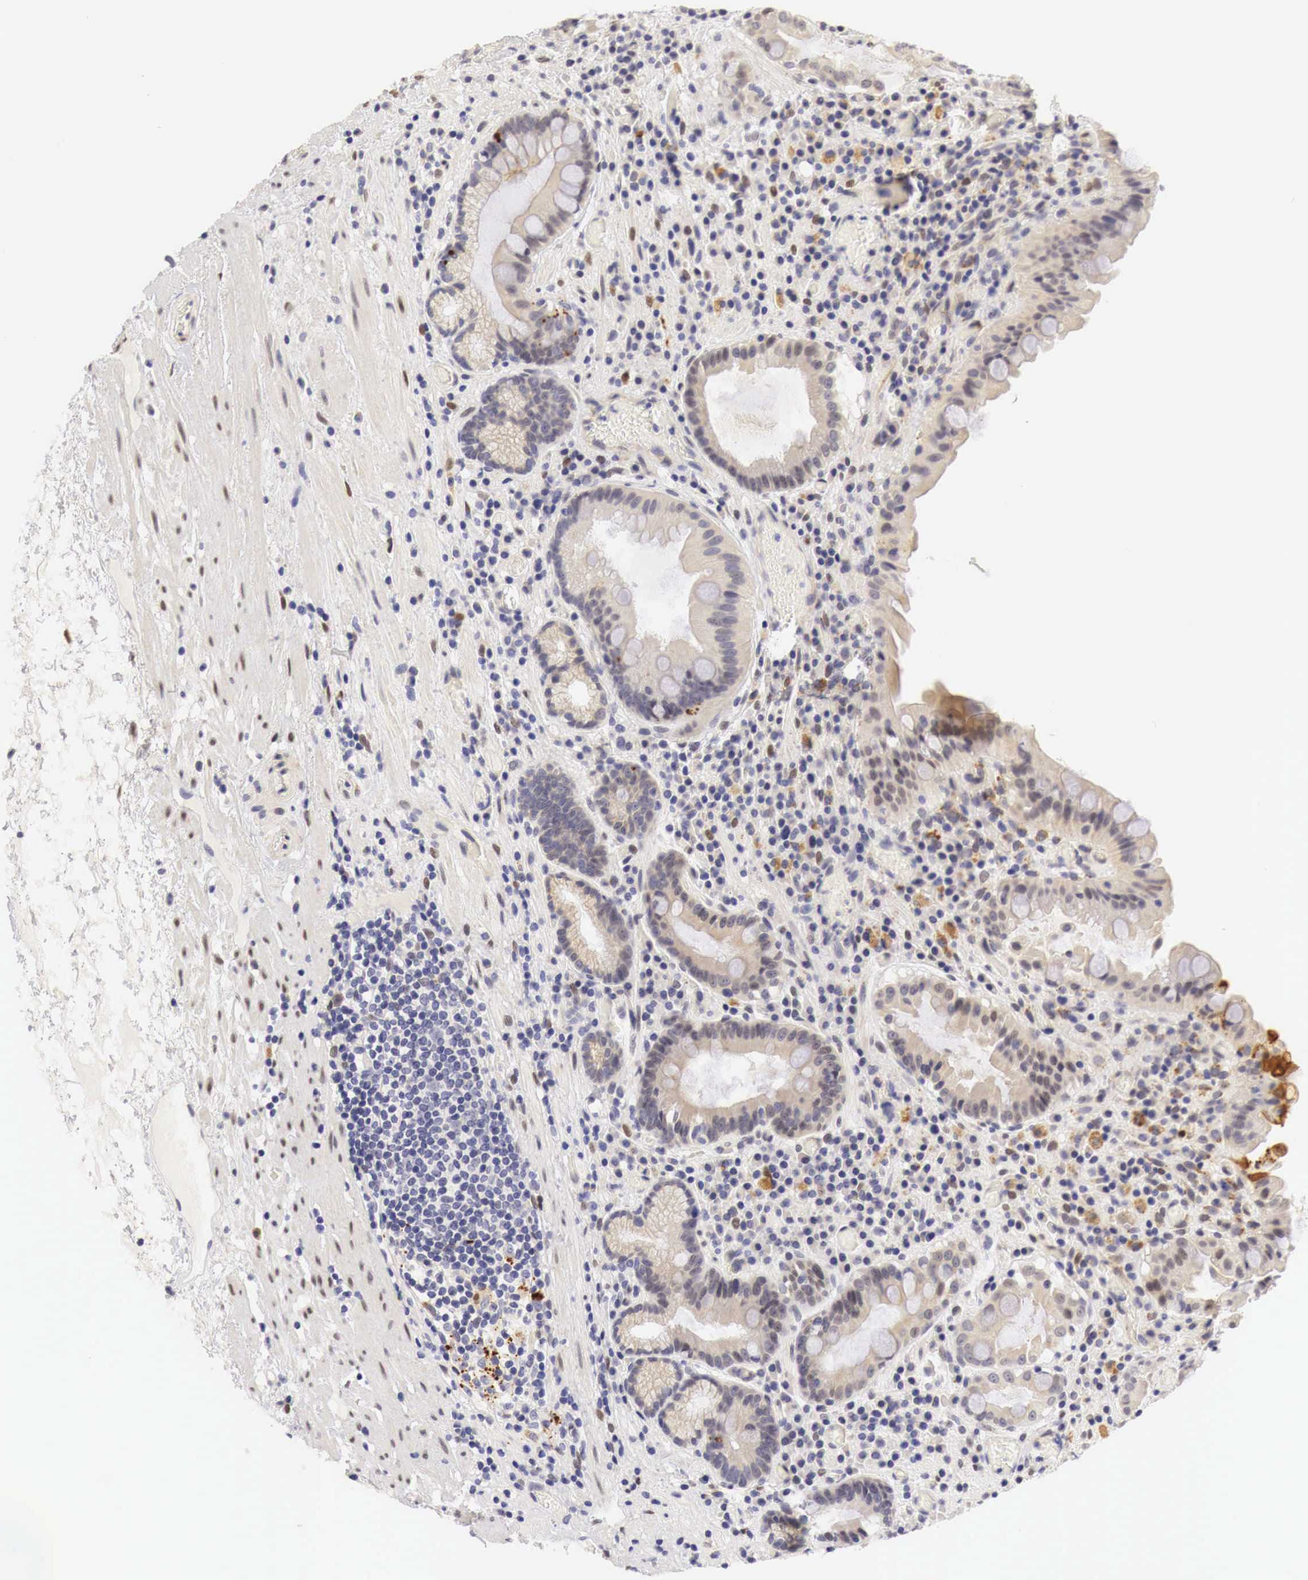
{"staining": {"intensity": "weak", "quantity": "25%-75%", "location": "cytoplasmic/membranous"}, "tissue": "stomach", "cell_type": "Glandular cells", "image_type": "normal", "snomed": [{"axis": "morphology", "description": "Normal tissue, NOS"}, {"axis": "topography", "description": "Stomach, lower"}, {"axis": "topography", "description": "Duodenum"}], "caption": "Immunohistochemical staining of normal human stomach exhibits weak cytoplasmic/membranous protein positivity in about 25%-75% of glandular cells.", "gene": "CASP3", "patient": {"sex": "male", "age": 84}}